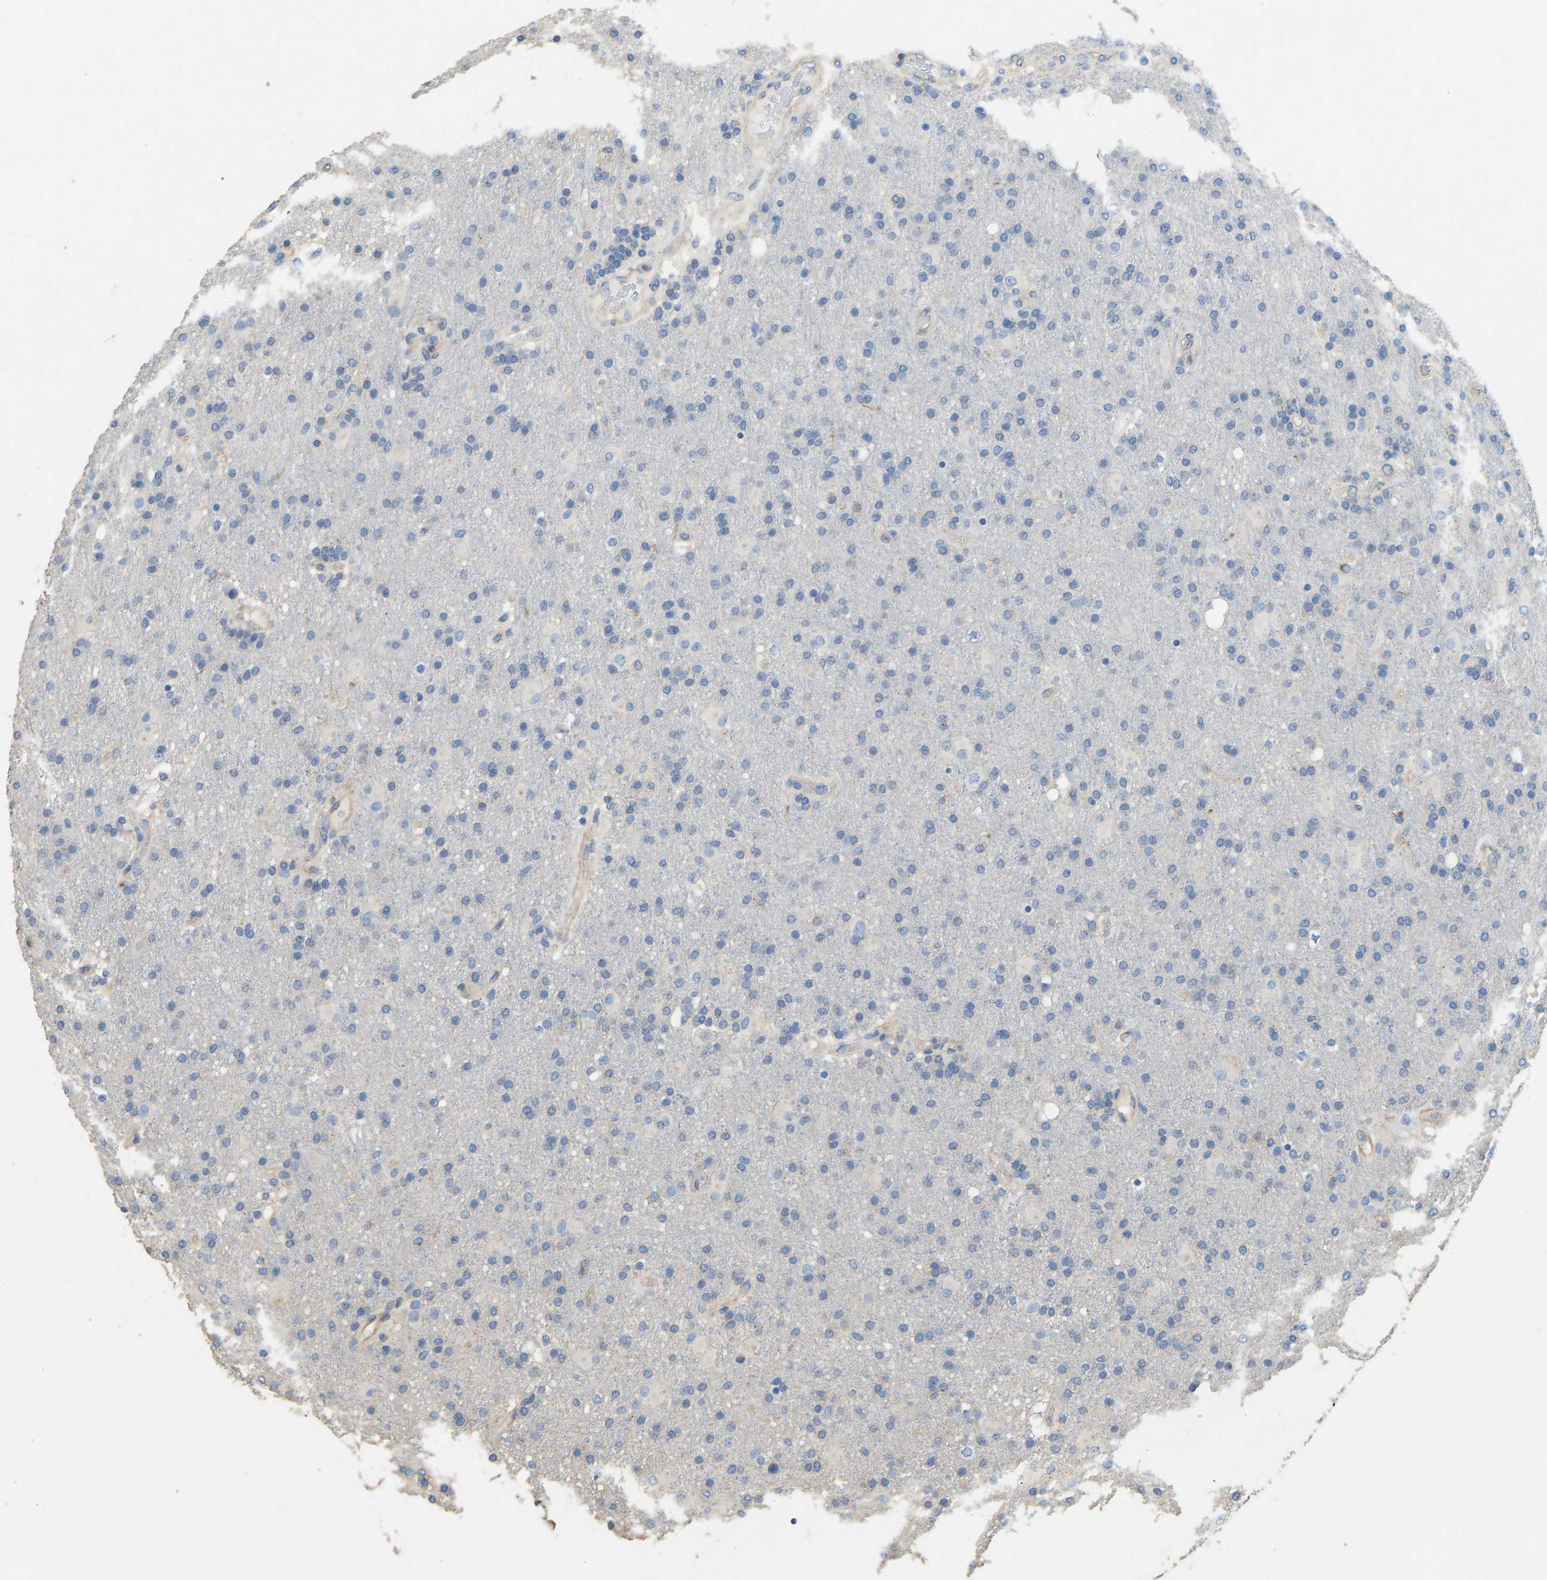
{"staining": {"intensity": "negative", "quantity": "none", "location": "none"}, "tissue": "glioma", "cell_type": "Tumor cells", "image_type": "cancer", "snomed": [{"axis": "morphology", "description": "Glioma, malignant, High grade"}, {"axis": "topography", "description": "Brain"}], "caption": "Immunohistochemical staining of human malignant glioma (high-grade) exhibits no significant expression in tumor cells.", "gene": "TECTA", "patient": {"sex": "male", "age": 72}}